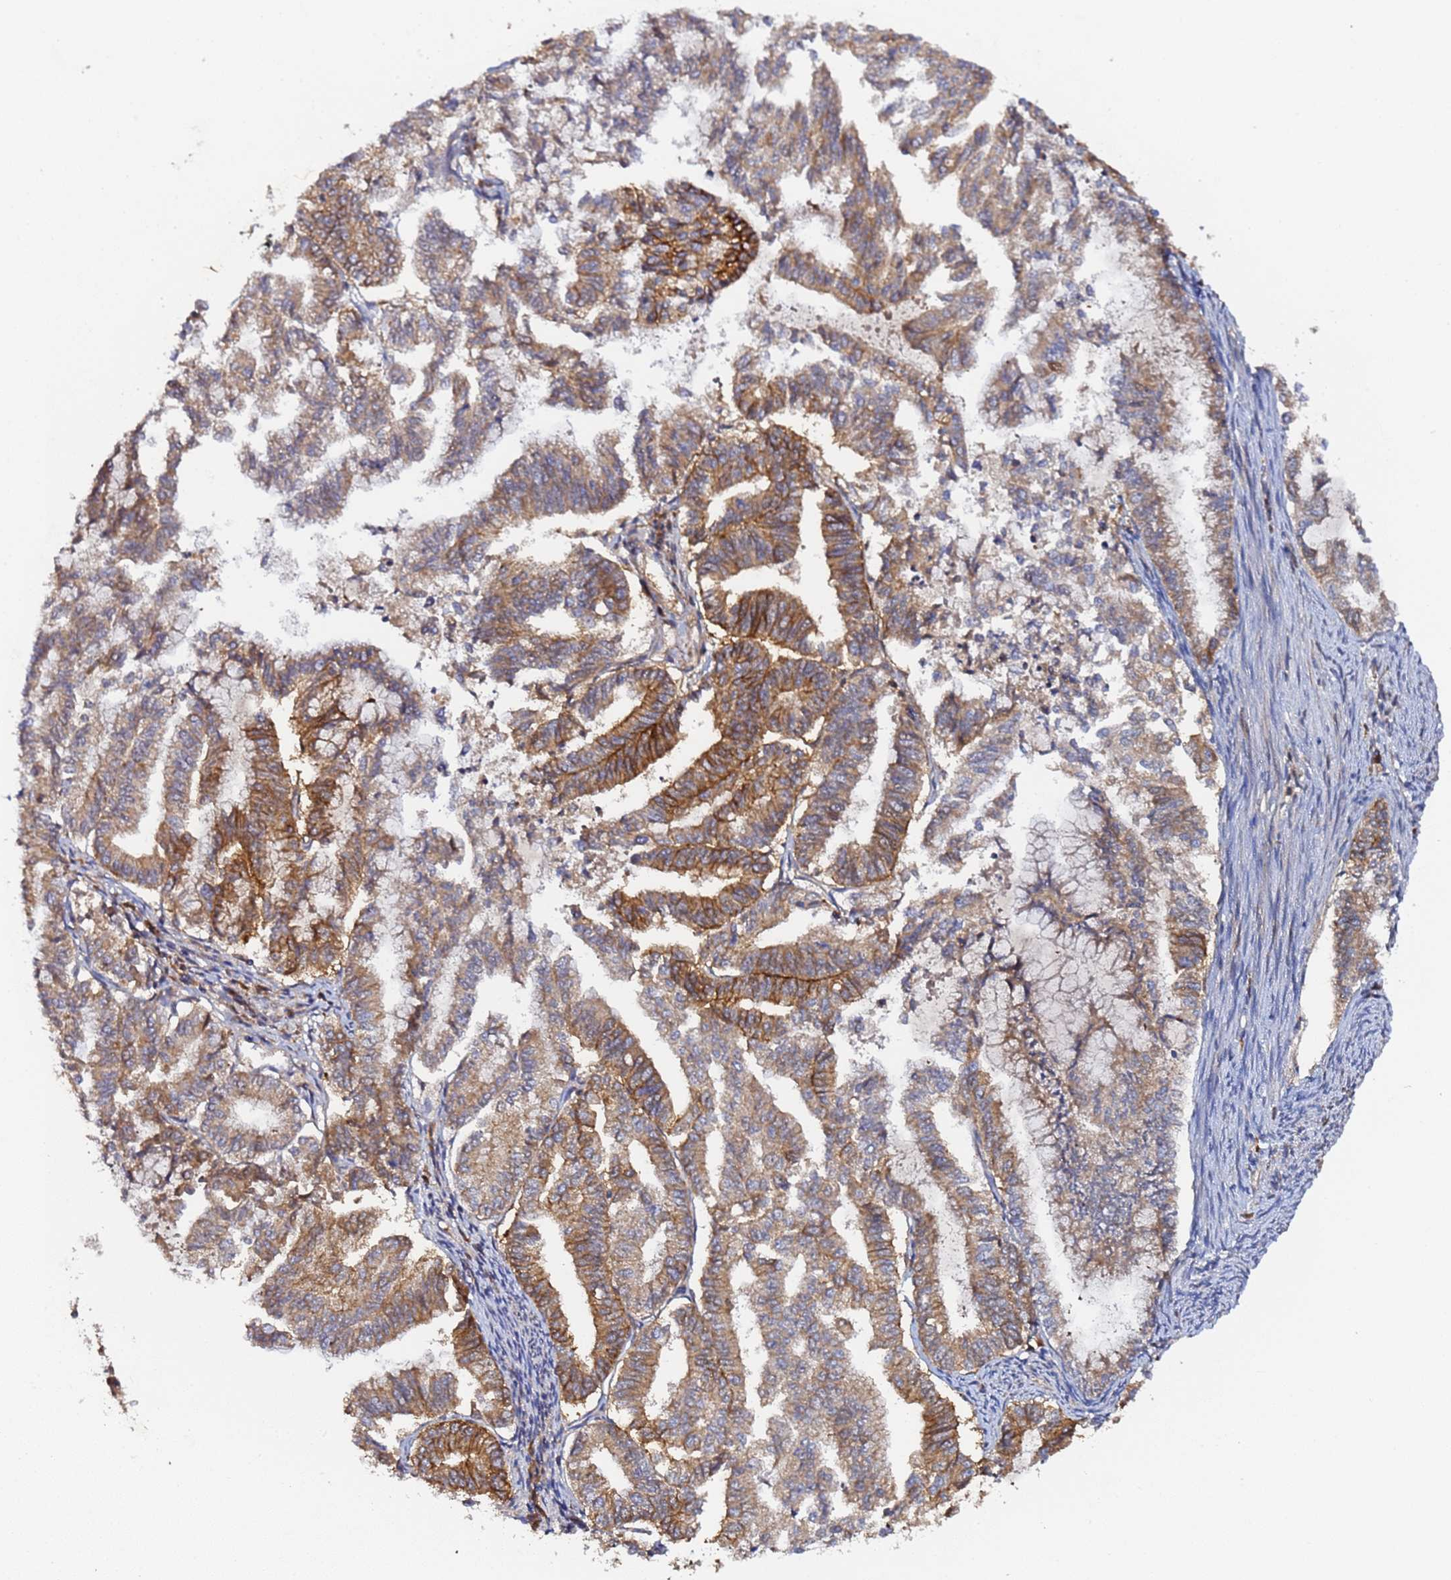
{"staining": {"intensity": "moderate", "quantity": "25%-75%", "location": "cytoplasmic/membranous"}, "tissue": "endometrial cancer", "cell_type": "Tumor cells", "image_type": "cancer", "snomed": [{"axis": "morphology", "description": "Adenocarcinoma, NOS"}, {"axis": "topography", "description": "Endometrium"}], "caption": "Immunohistochemistry (IHC) micrograph of endometrial cancer stained for a protein (brown), which reveals medium levels of moderate cytoplasmic/membranous staining in approximately 25%-75% of tumor cells.", "gene": "LRRC69", "patient": {"sex": "female", "age": 79}}